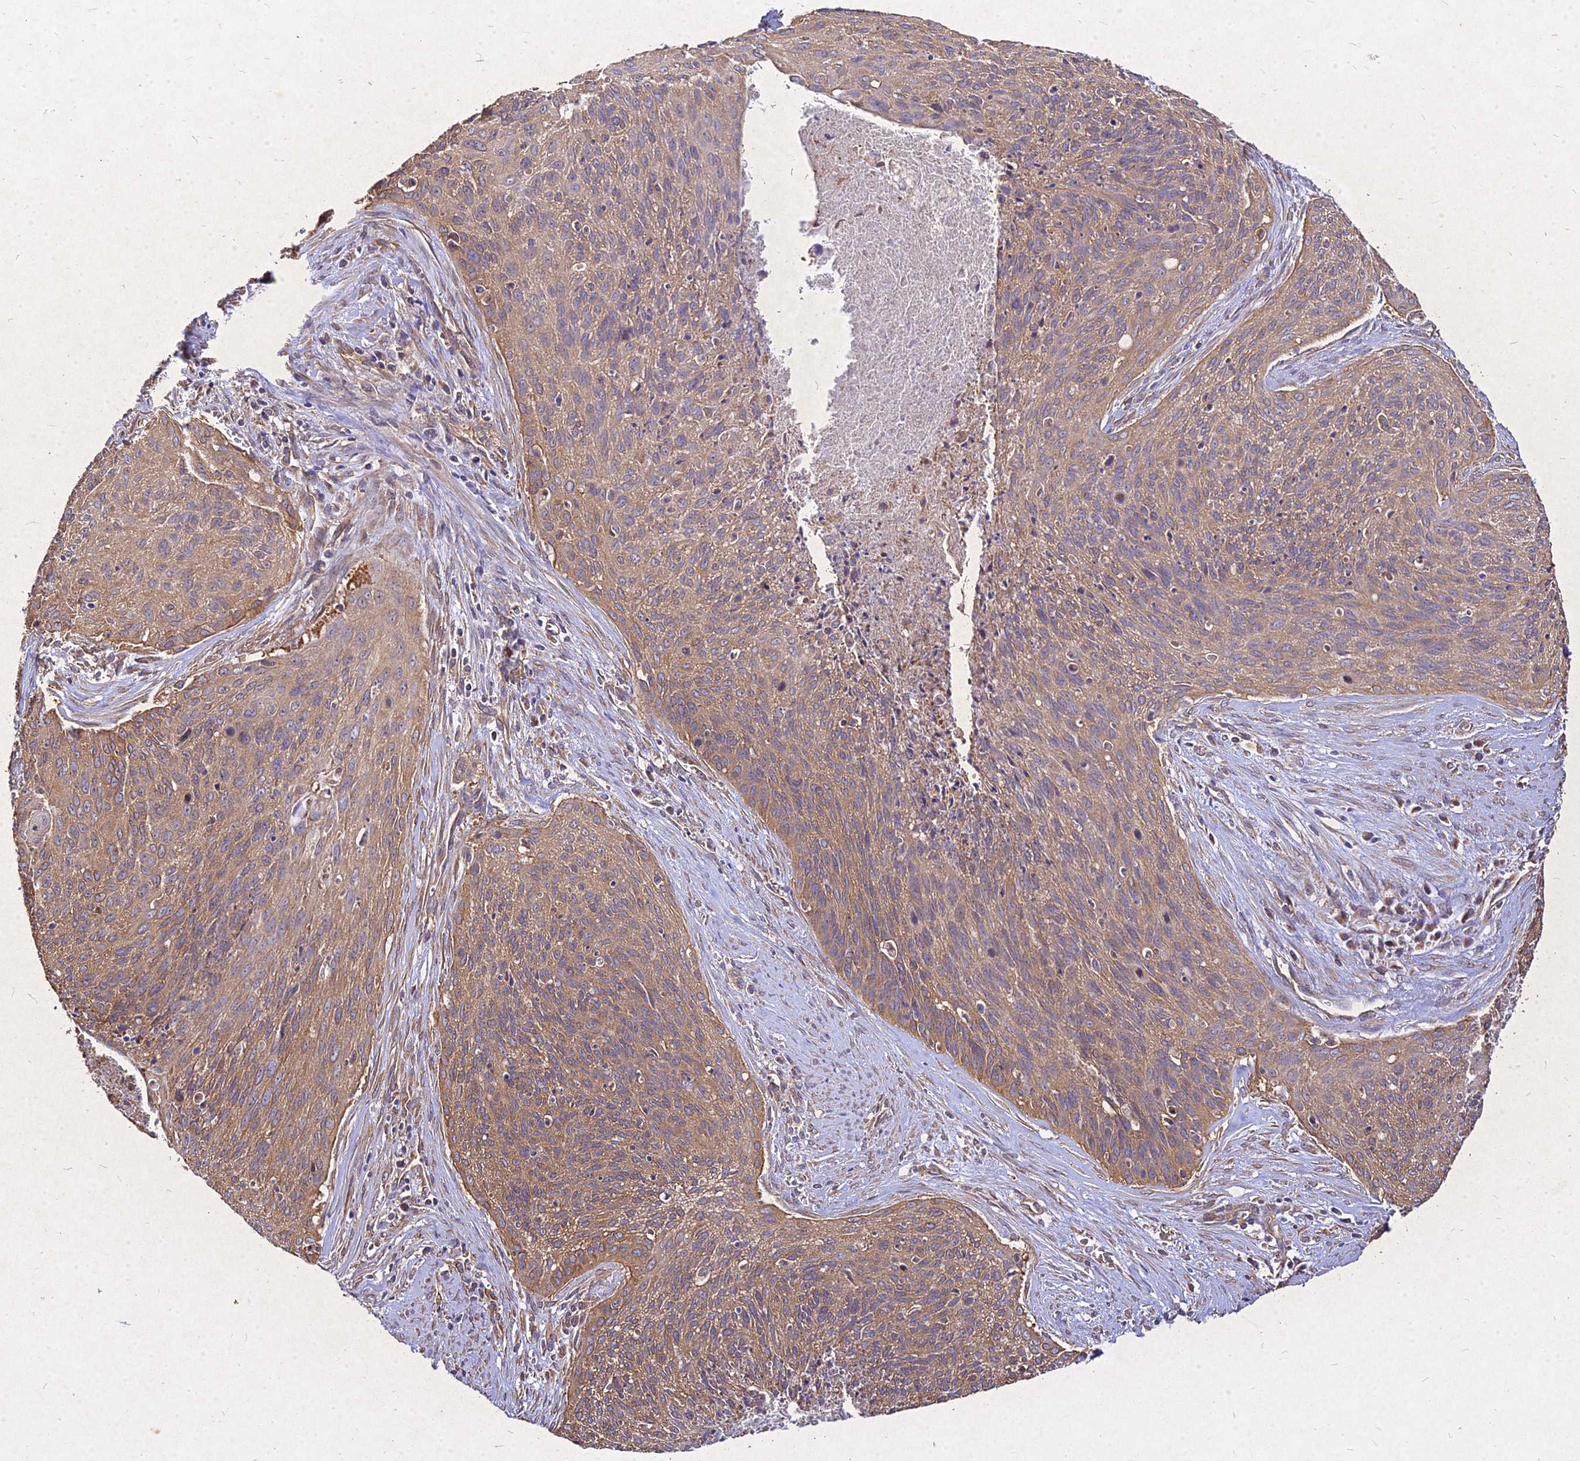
{"staining": {"intensity": "moderate", "quantity": ">75%", "location": "cytoplasmic/membranous"}, "tissue": "cervical cancer", "cell_type": "Tumor cells", "image_type": "cancer", "snomed": [{"axis": "morphology", "description": "Squamous cell carcinoma, NOS"}, {"axis": "topography", "description": "Cervix"}], "caption": "Immunohistochemical staining of cervical squamous cell carcinoma displays moderate cytoplasmic/membranous protein staining in about >75% of tumor cells. Ihc stains the protein of interest in brown and the nuclei are stained blue.", "gene": "SKA1", "patient": {"sex": "female", "age": 55}}